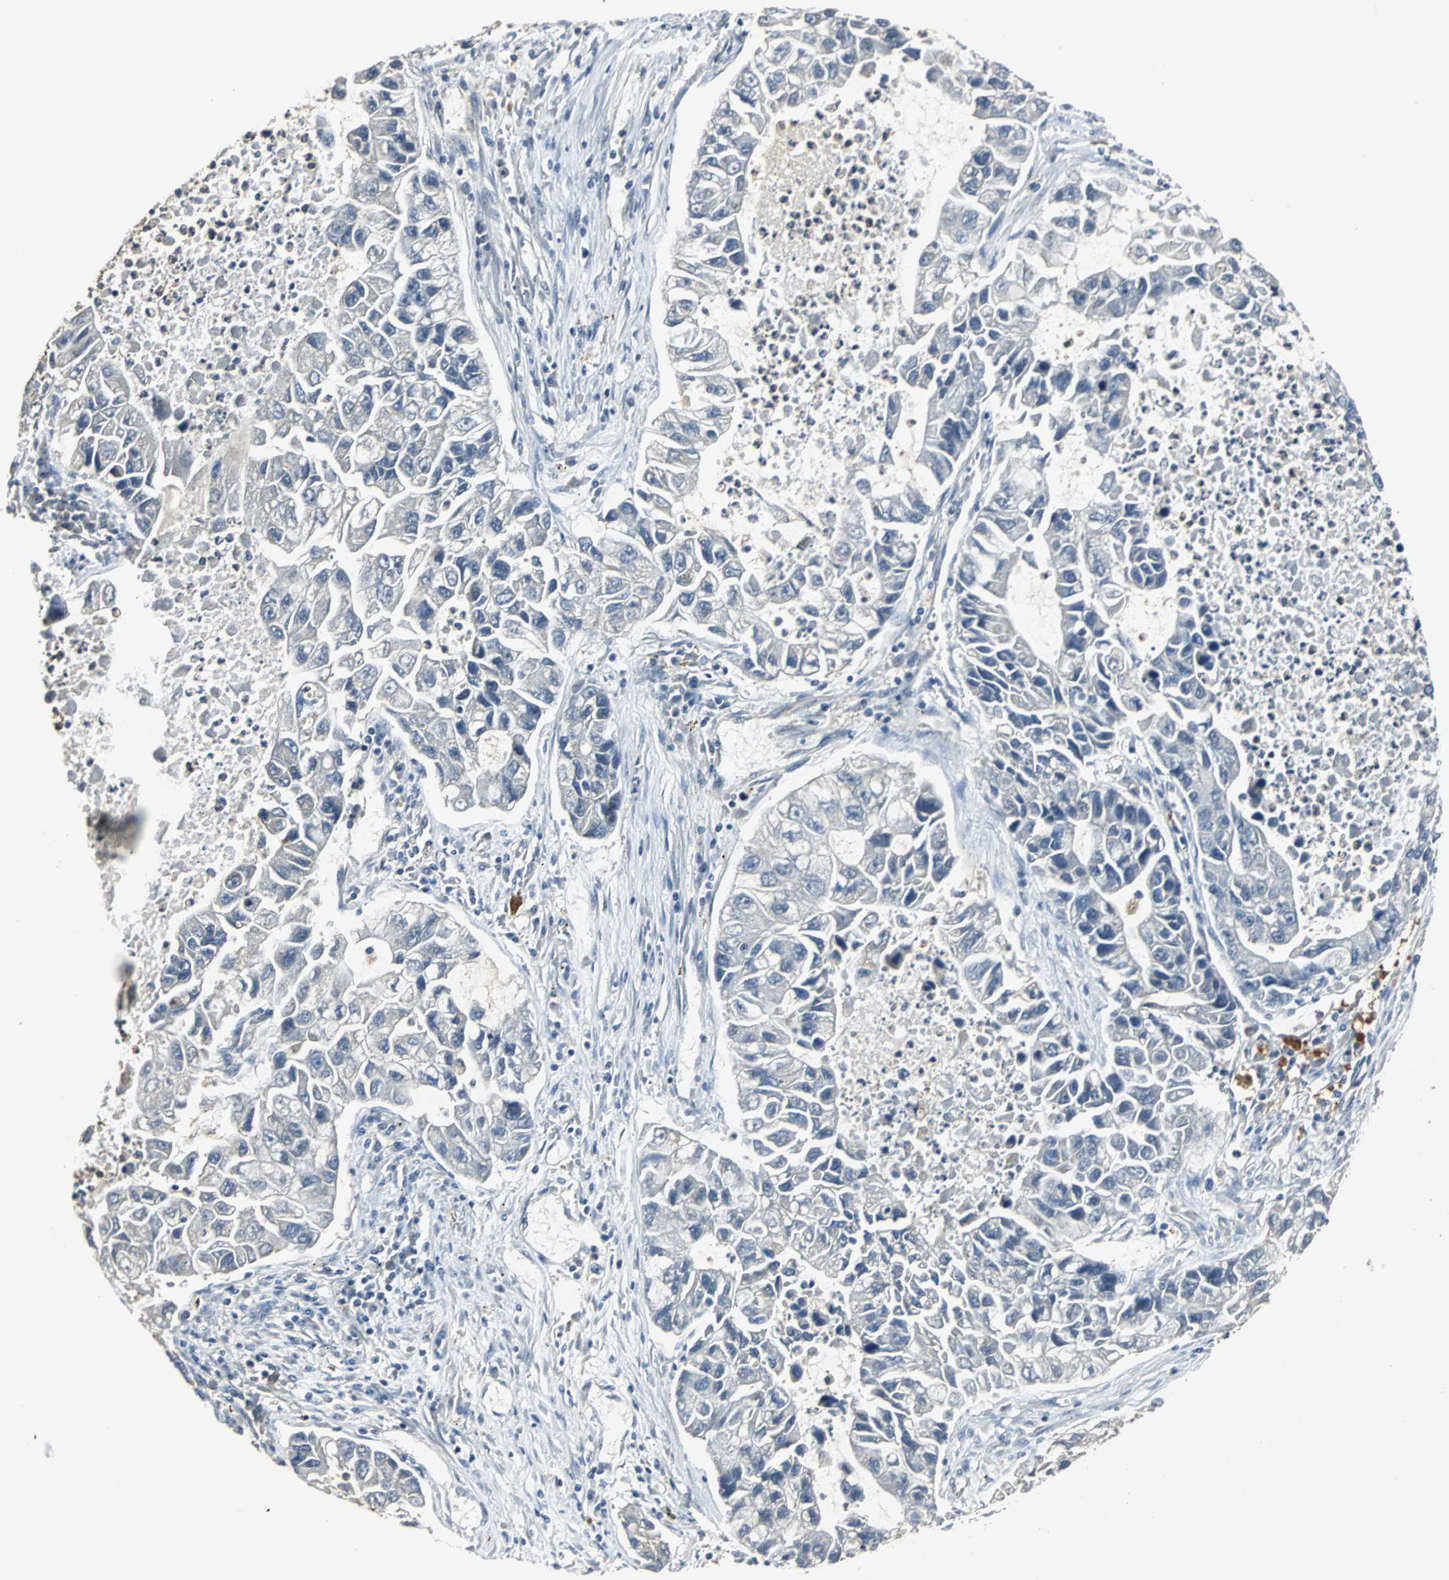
{"staining": {"intensity": "negative", "quantity": "none", "location": "none"}, "tissue": "lung cancer", "cell_type": "Tumor cells", "image_type": "cancer", "snomed": [{"axis": "morphology", "description": "Adenocarcinoma, NOS"}, {"axis": "topography", "description": "Lung"}], "caption": "Protein analysis of adenocarcinoma (lung) displays no significant staining in tumor cells.", "gene": "MED4", "patient": {"sex": "female", "age": 51}}